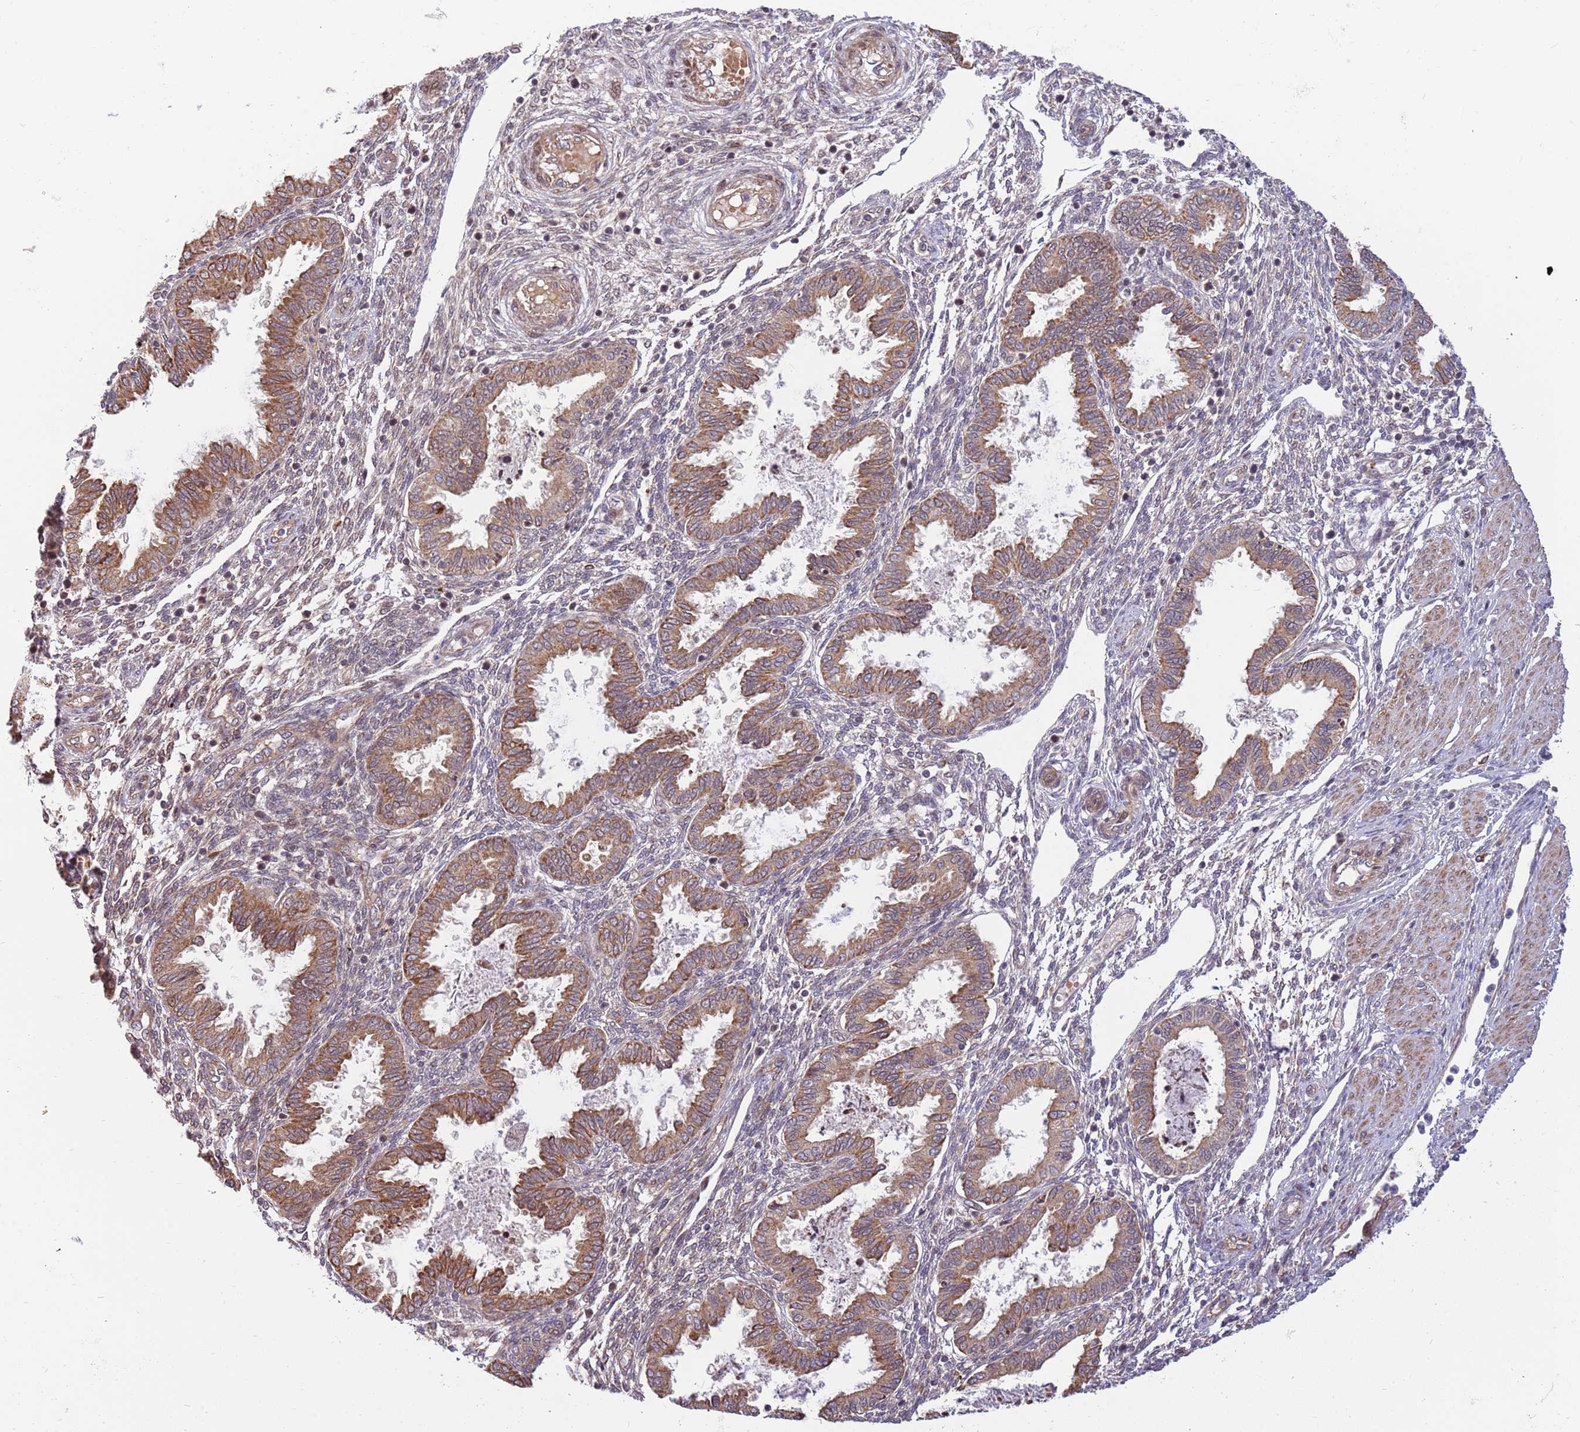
{"staining": {"intensity": "weak", "quantity": "<25%", "location": "nuclear"}, "tissue": "endometrium", "cell_type": "Cells in endometrial stroma", "image_type": "normal", "snomed": [{"axis": "morphology", "description": "Normal tissue, NOS"}, {"axis": "topography", "description": "Endometrium"}], "caption": "This is an immunohistochemistry photomicrograph of normal endometrium. There is no positivity in cells in endometrial stroma.", "gene": "HAUS3", "patient": {"sex": "female", "age": 33}}